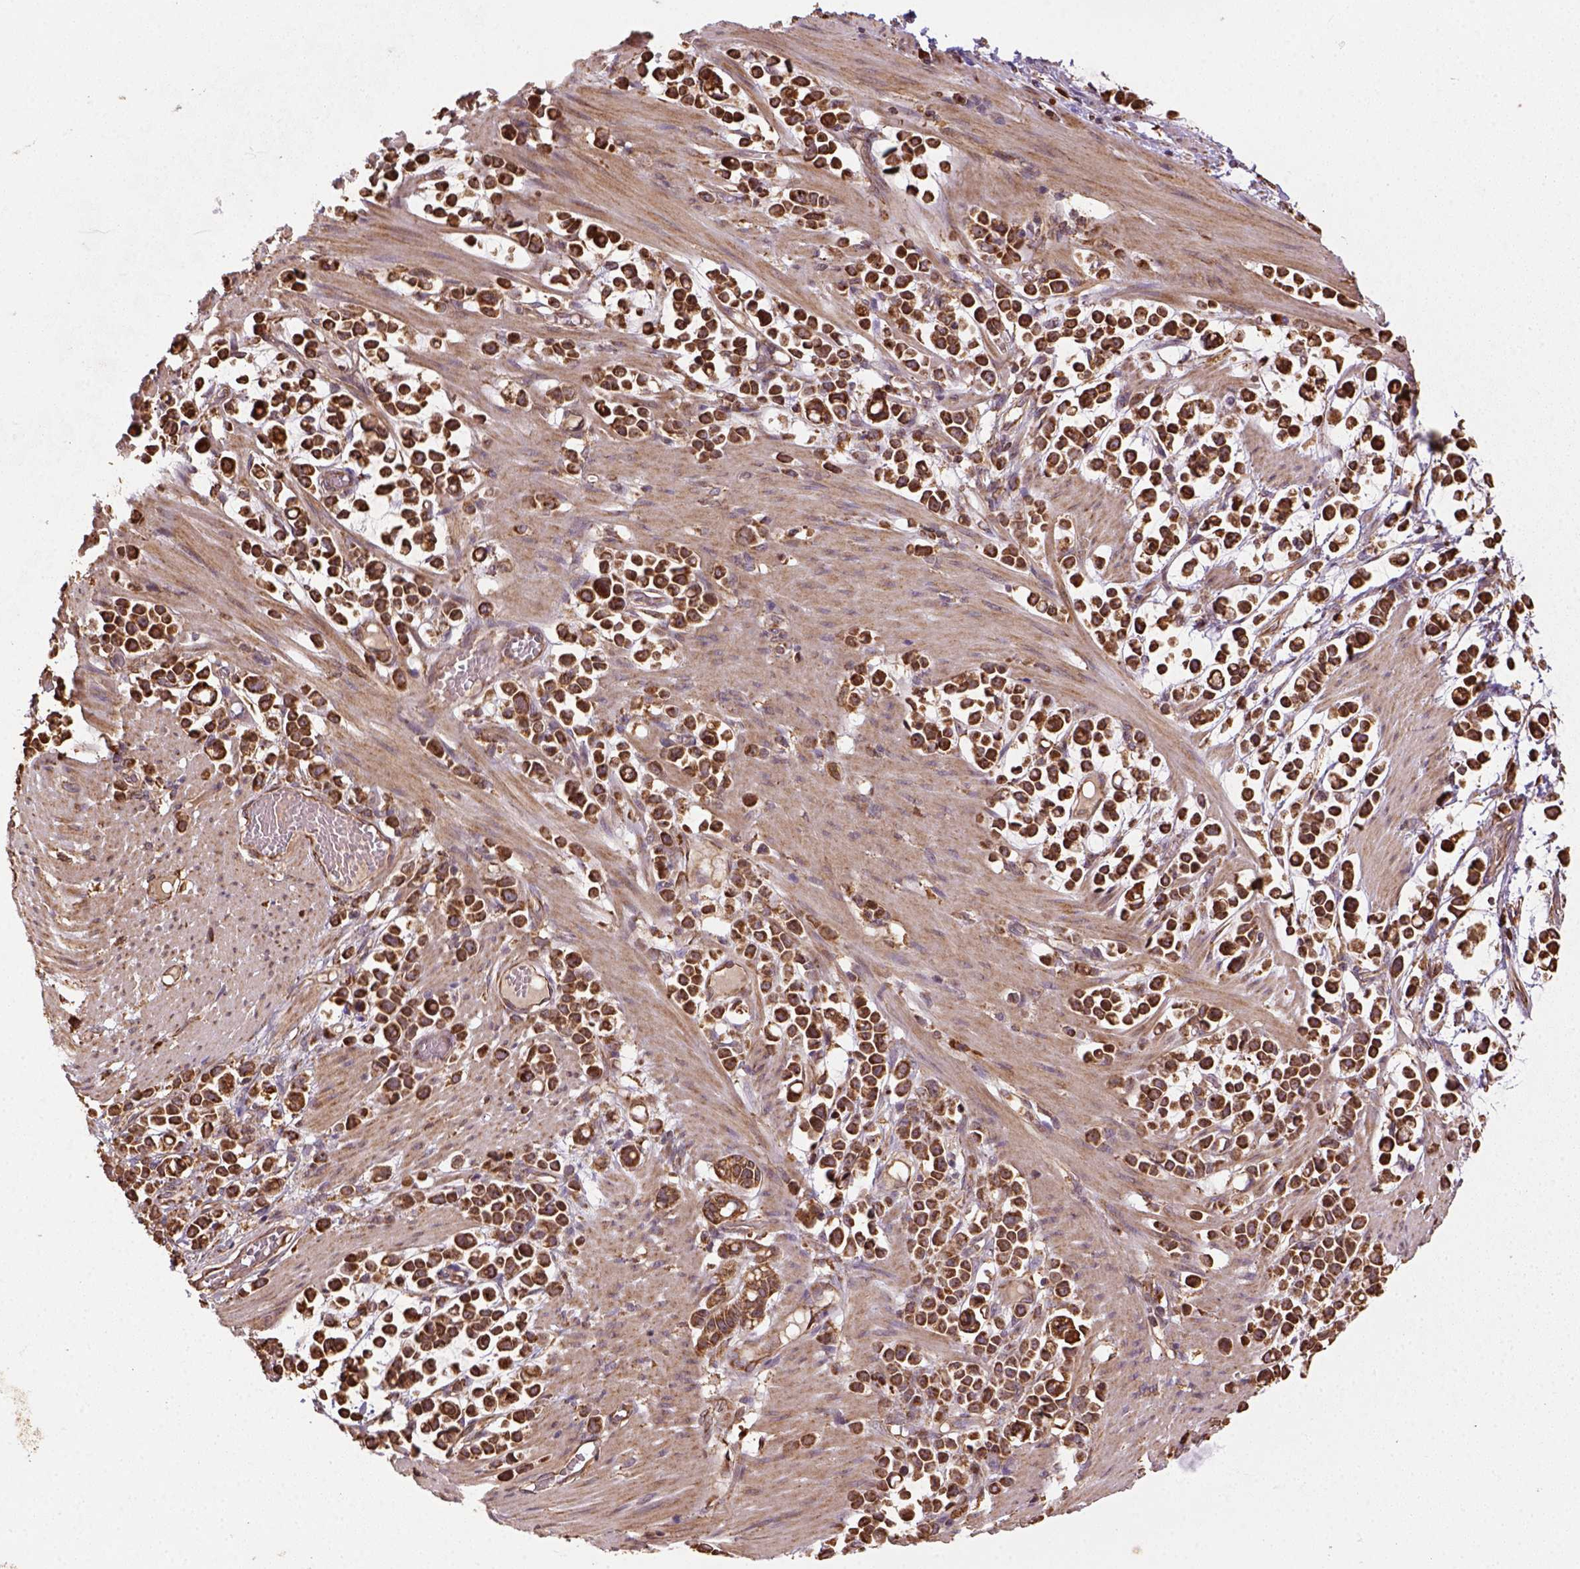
{"staining": {"intensity": "strong", "quantity": ">75%", "location": "cytoplasmic/membranous"}, "tissue": "stomach cancer", "cell_type": "Tumor cells", "image_type": "cancer", "snomed": [{"axis": "morphology", "description": "Adenocarcinoma, NOS"}, {"axis": "topography", "description": "Stomach"}], "caption": "Brown immunohistochemical staining in human adenocarcinoma (stomach) reveals strong cytoplasmic/membranous positivity in approximately >75% of tumor cells.", "gene": "MAPK8IP3", "patient": {"sex": "male", "age": 82}}